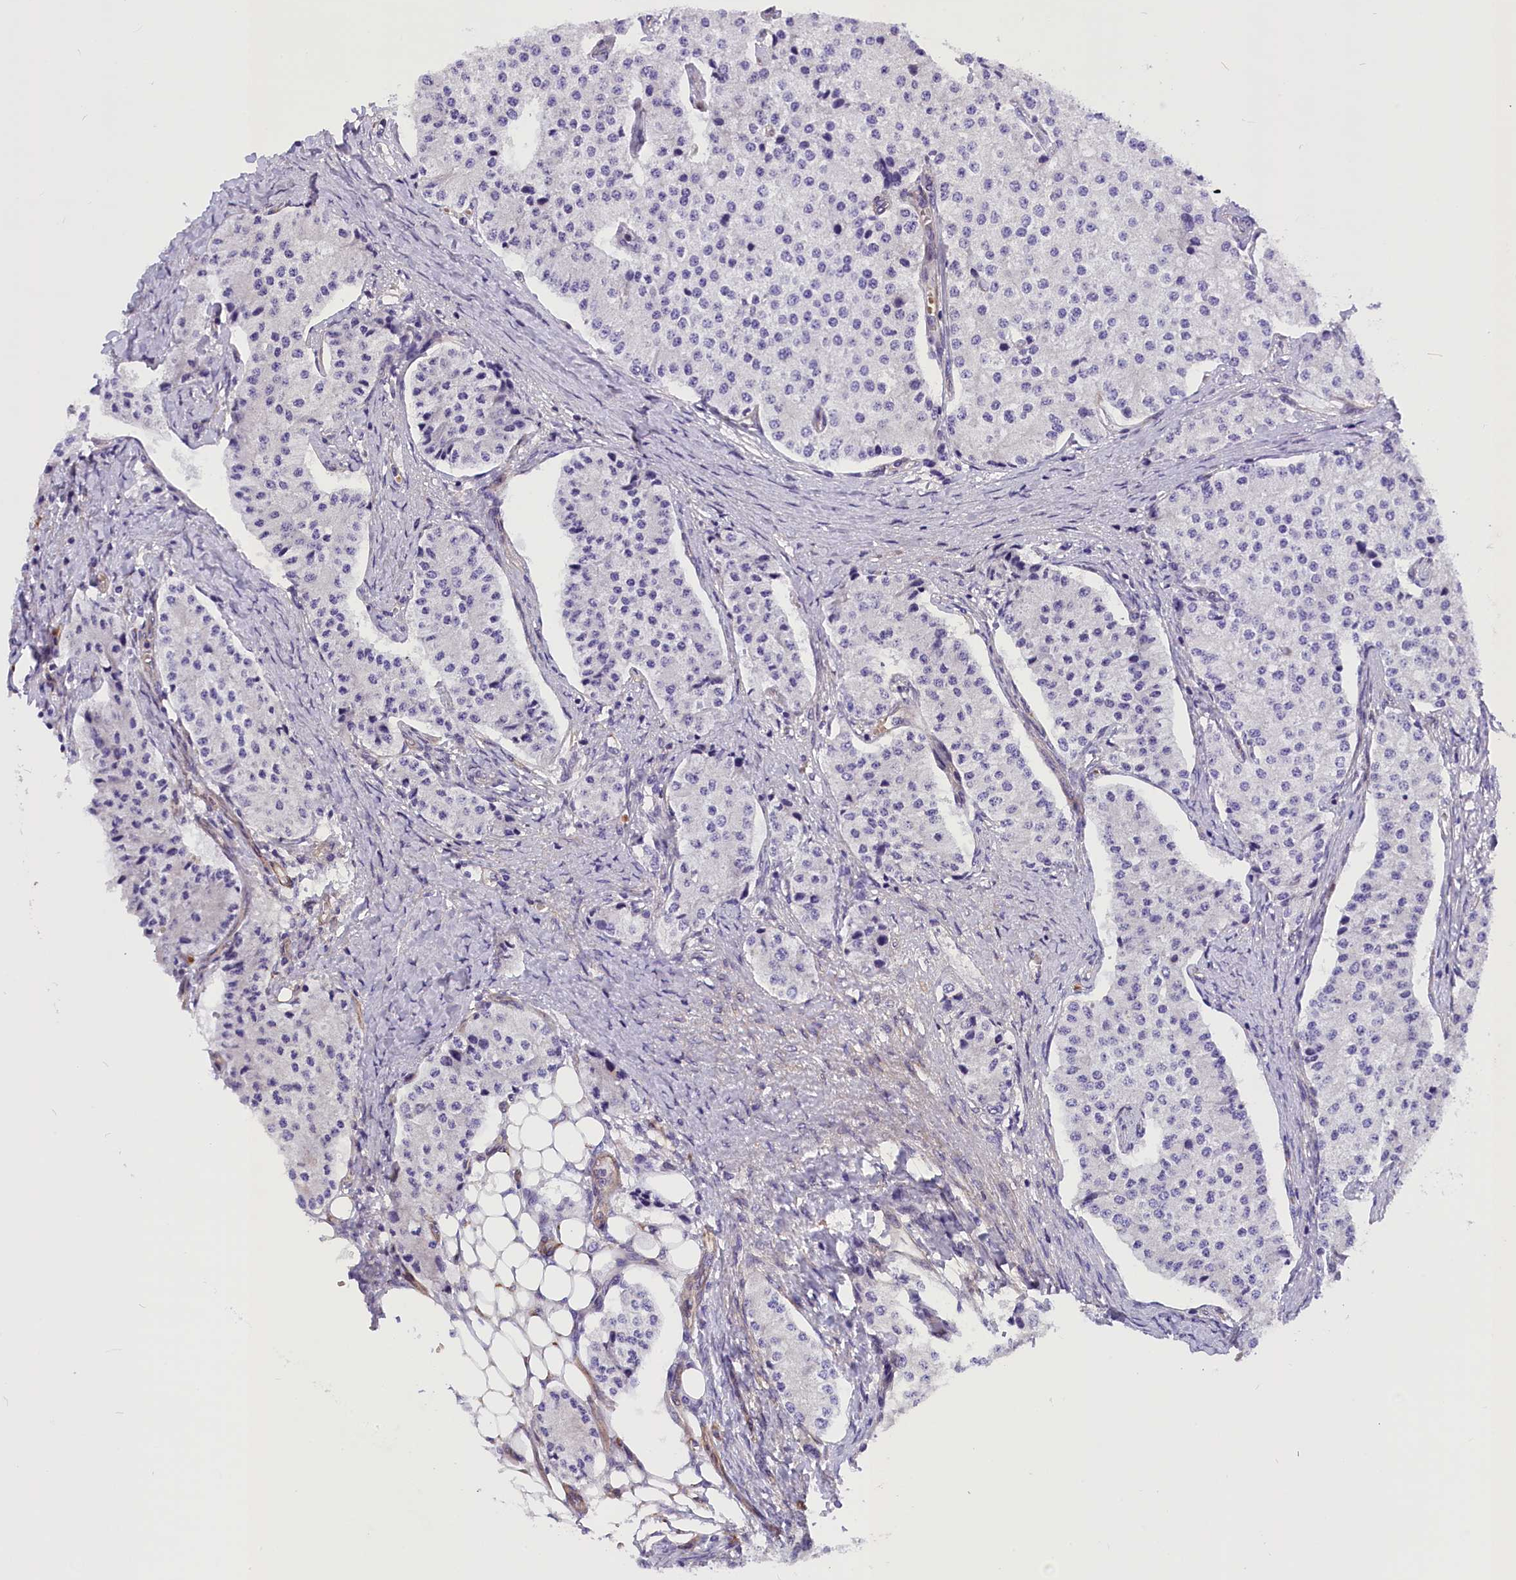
{"staining": {"intensity": "negative", "quantity": "none", "location": "none"}, "tissue": "carcinoid", "cell_type": "Tumor cells", "image_type": "cancer", "snomed": [{"axis": "morphology", "description": "Carcinoid, malignant, NOS"}, {"axis": "topography", "description": "Colon"}], "caption": "The histopathology image demonstrates no staining of tumor cells in carcinoid (malignant).", "gene": "MED20", "patient": {"sex": "female", "age": 52}}